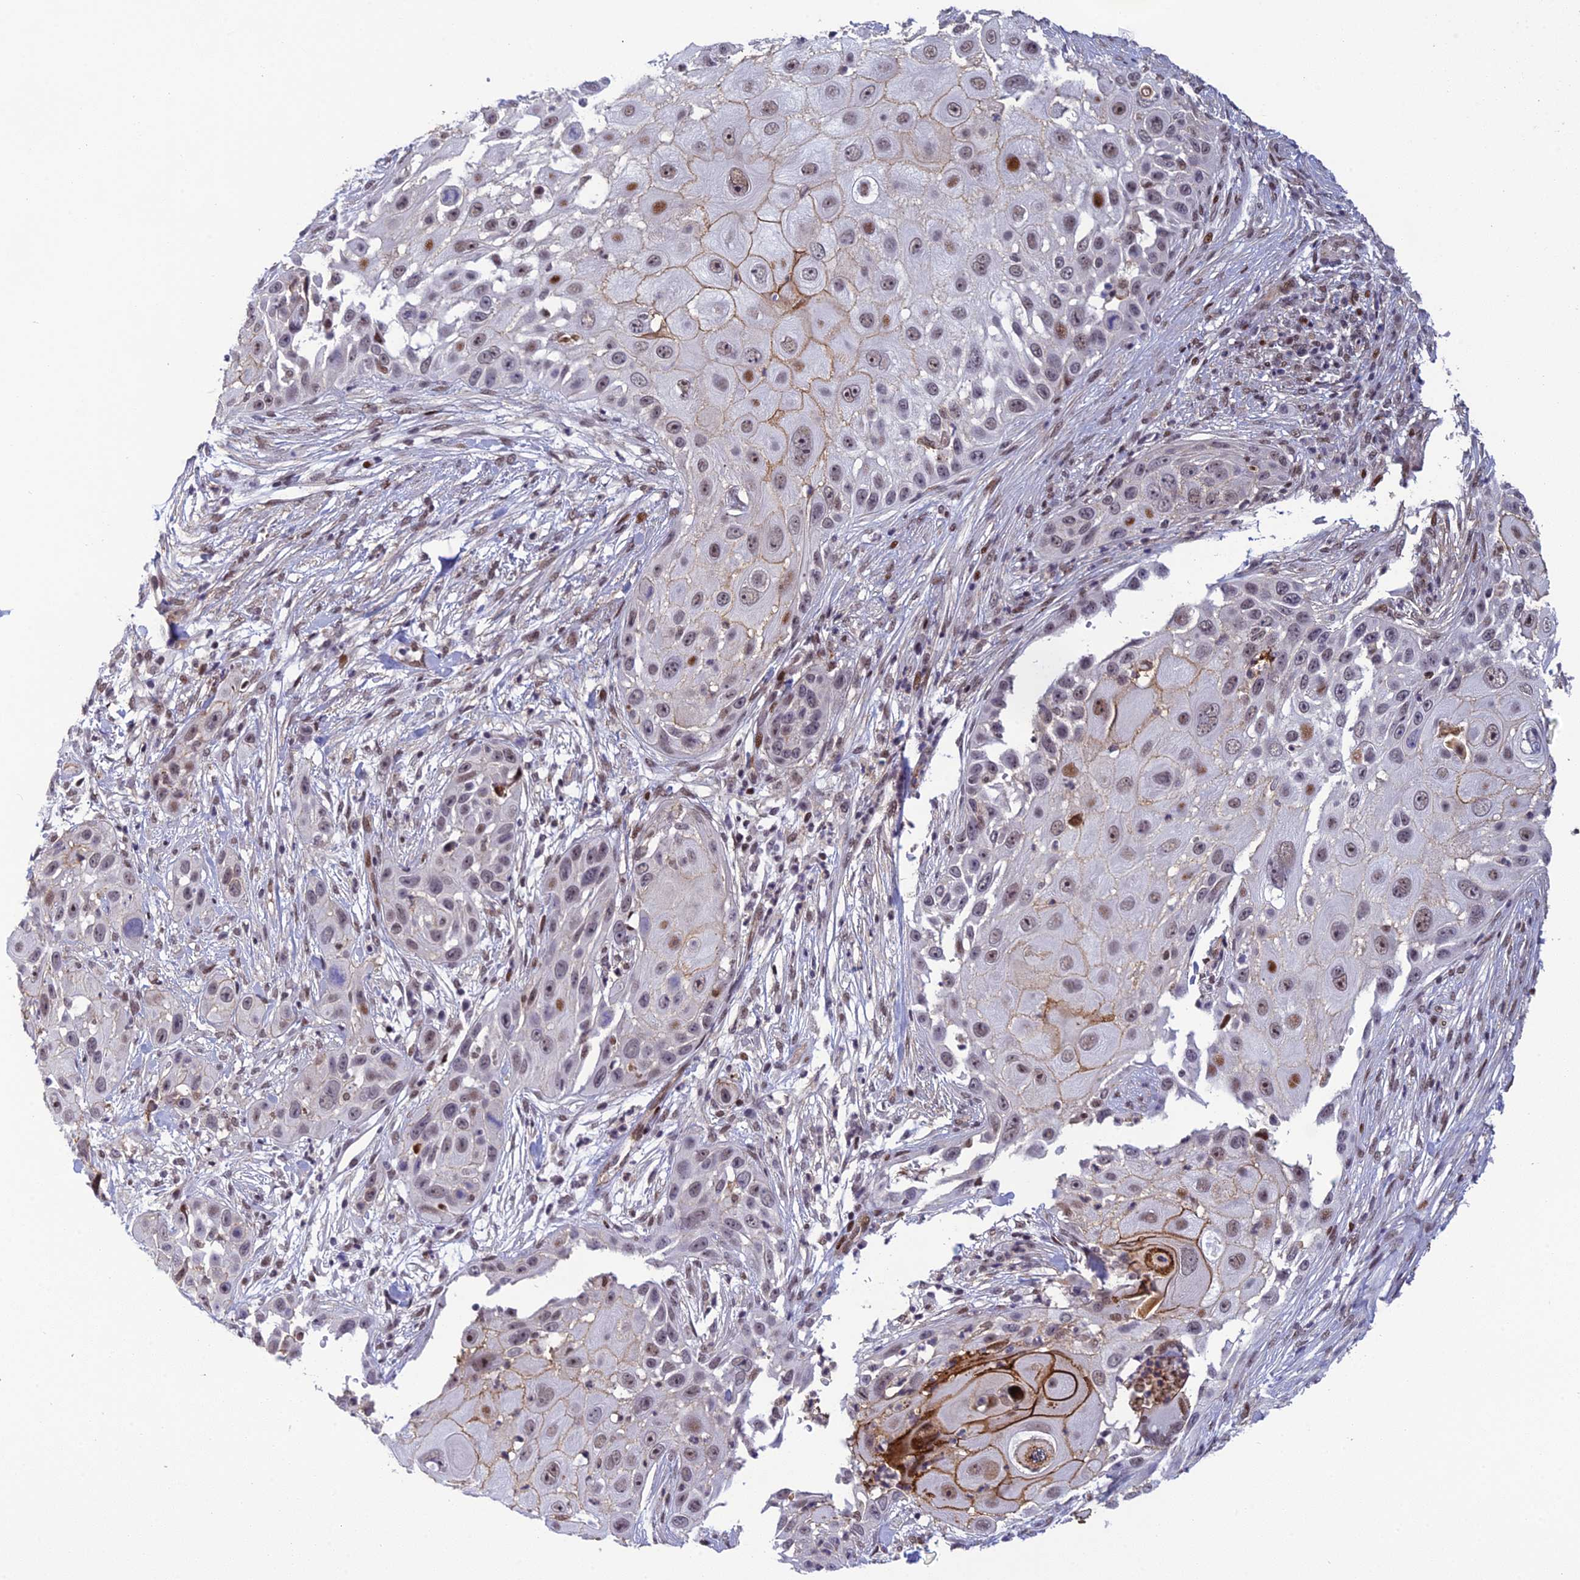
{"staining": {"intensity": "moderate", "quantity": "<25%", "location": "cytoplasmic/membranous,nuclear"}, "tissue": "skin cancer", "cell_type": "Tumor cells", "image_type": "cancer", "snomed": [{"axis": "morphology", "description": "Squamous cell carcinoma, NOS"}, {"axis": "topography", "description": "Skin"}], "caption": "Protein analysis of skin cancer tissue exhibits moderate cytoplasmic/membranous and nuclear staining in approximately <25% of tumor cells.", "gene": "RANBP3", "patient": {"sex": "female", "age": 44}}